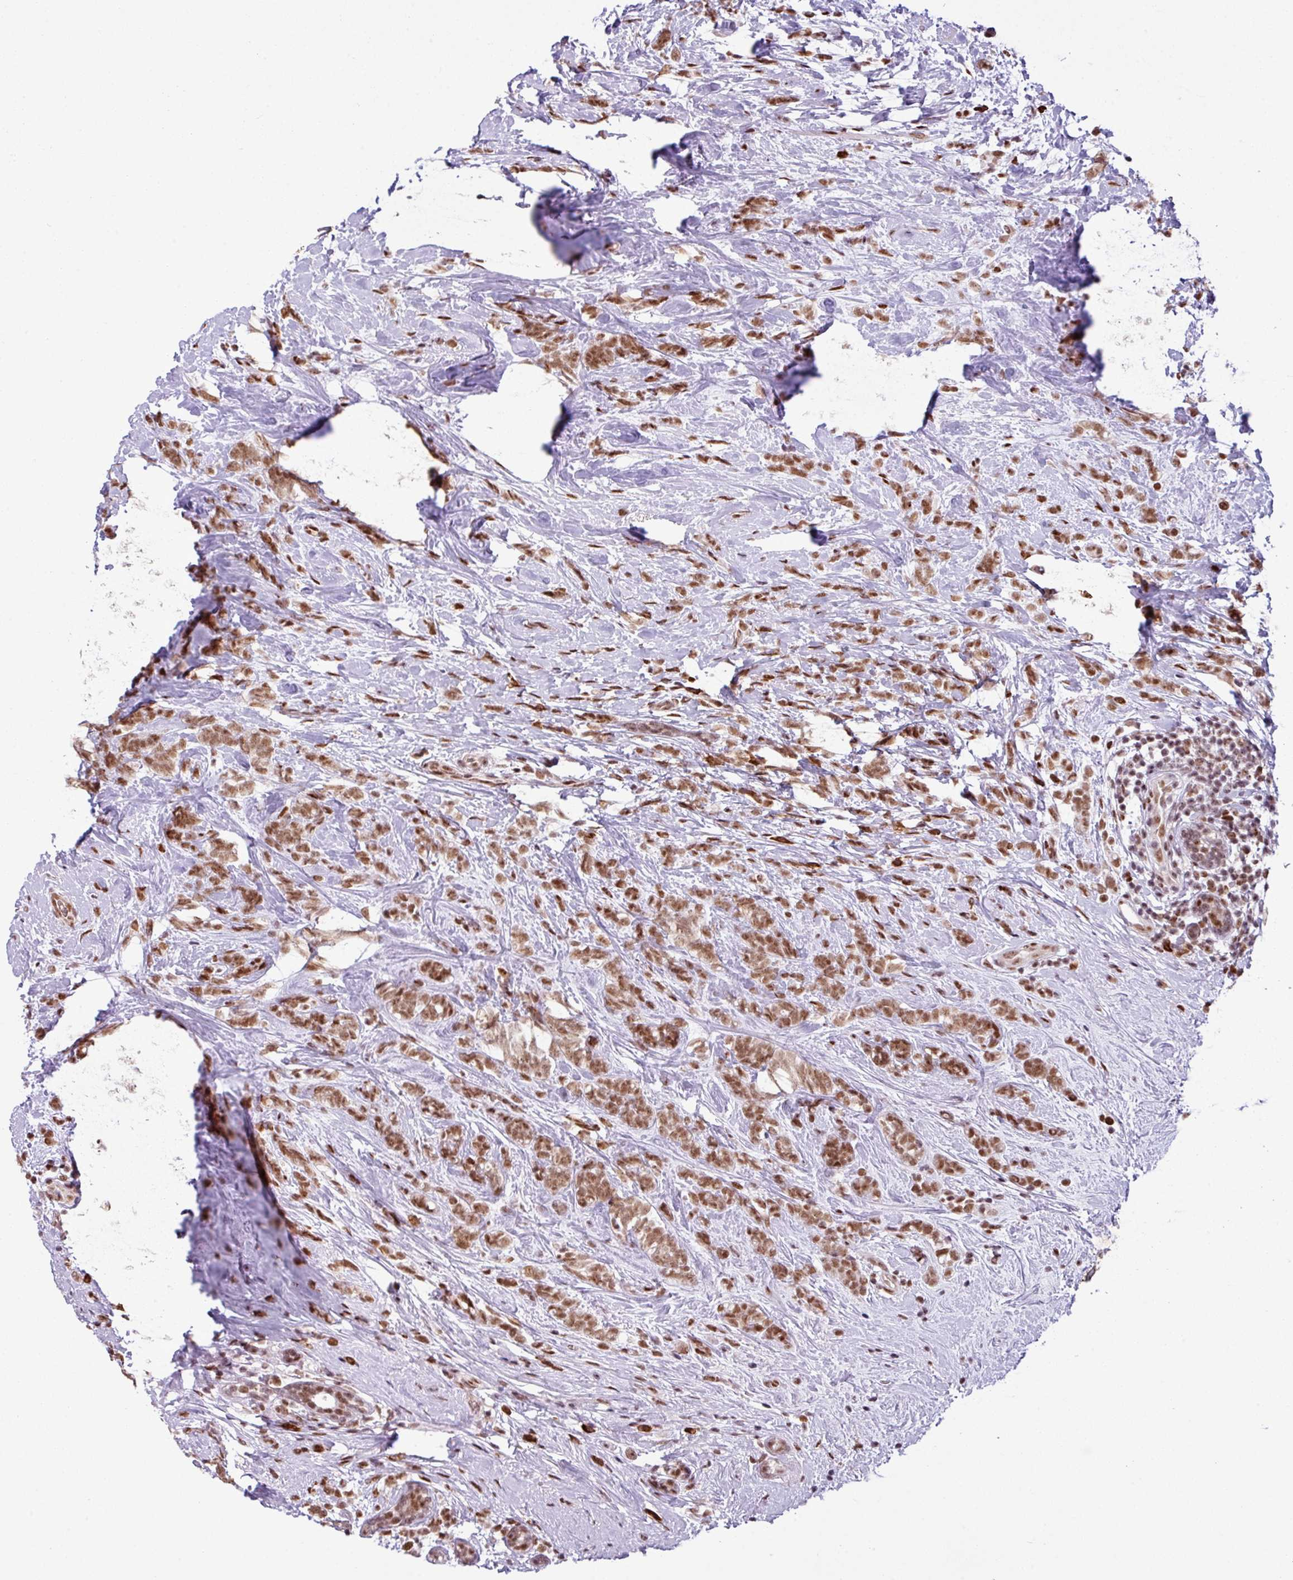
{"staining": {"intensity": "moderate", "quantity": ">75%", "location": "nuclear"}, "tissue": "breast cancer", "cell_type": "Tumor cells", "image_type": "cancer", "snomed": [{"axis": "morphology", "description": "Lobular carcinoma"}, {"axis": "topography", "description": "Breast"}], "caption": "Immunohistochemistry (DAB) staining of human lobular carcinoma (breast) displays moderate nuclear protein staining in approximately >75% of tumor cells.", "gene": "PRDM5", "patient": {"sex": "female", "age": 58}}